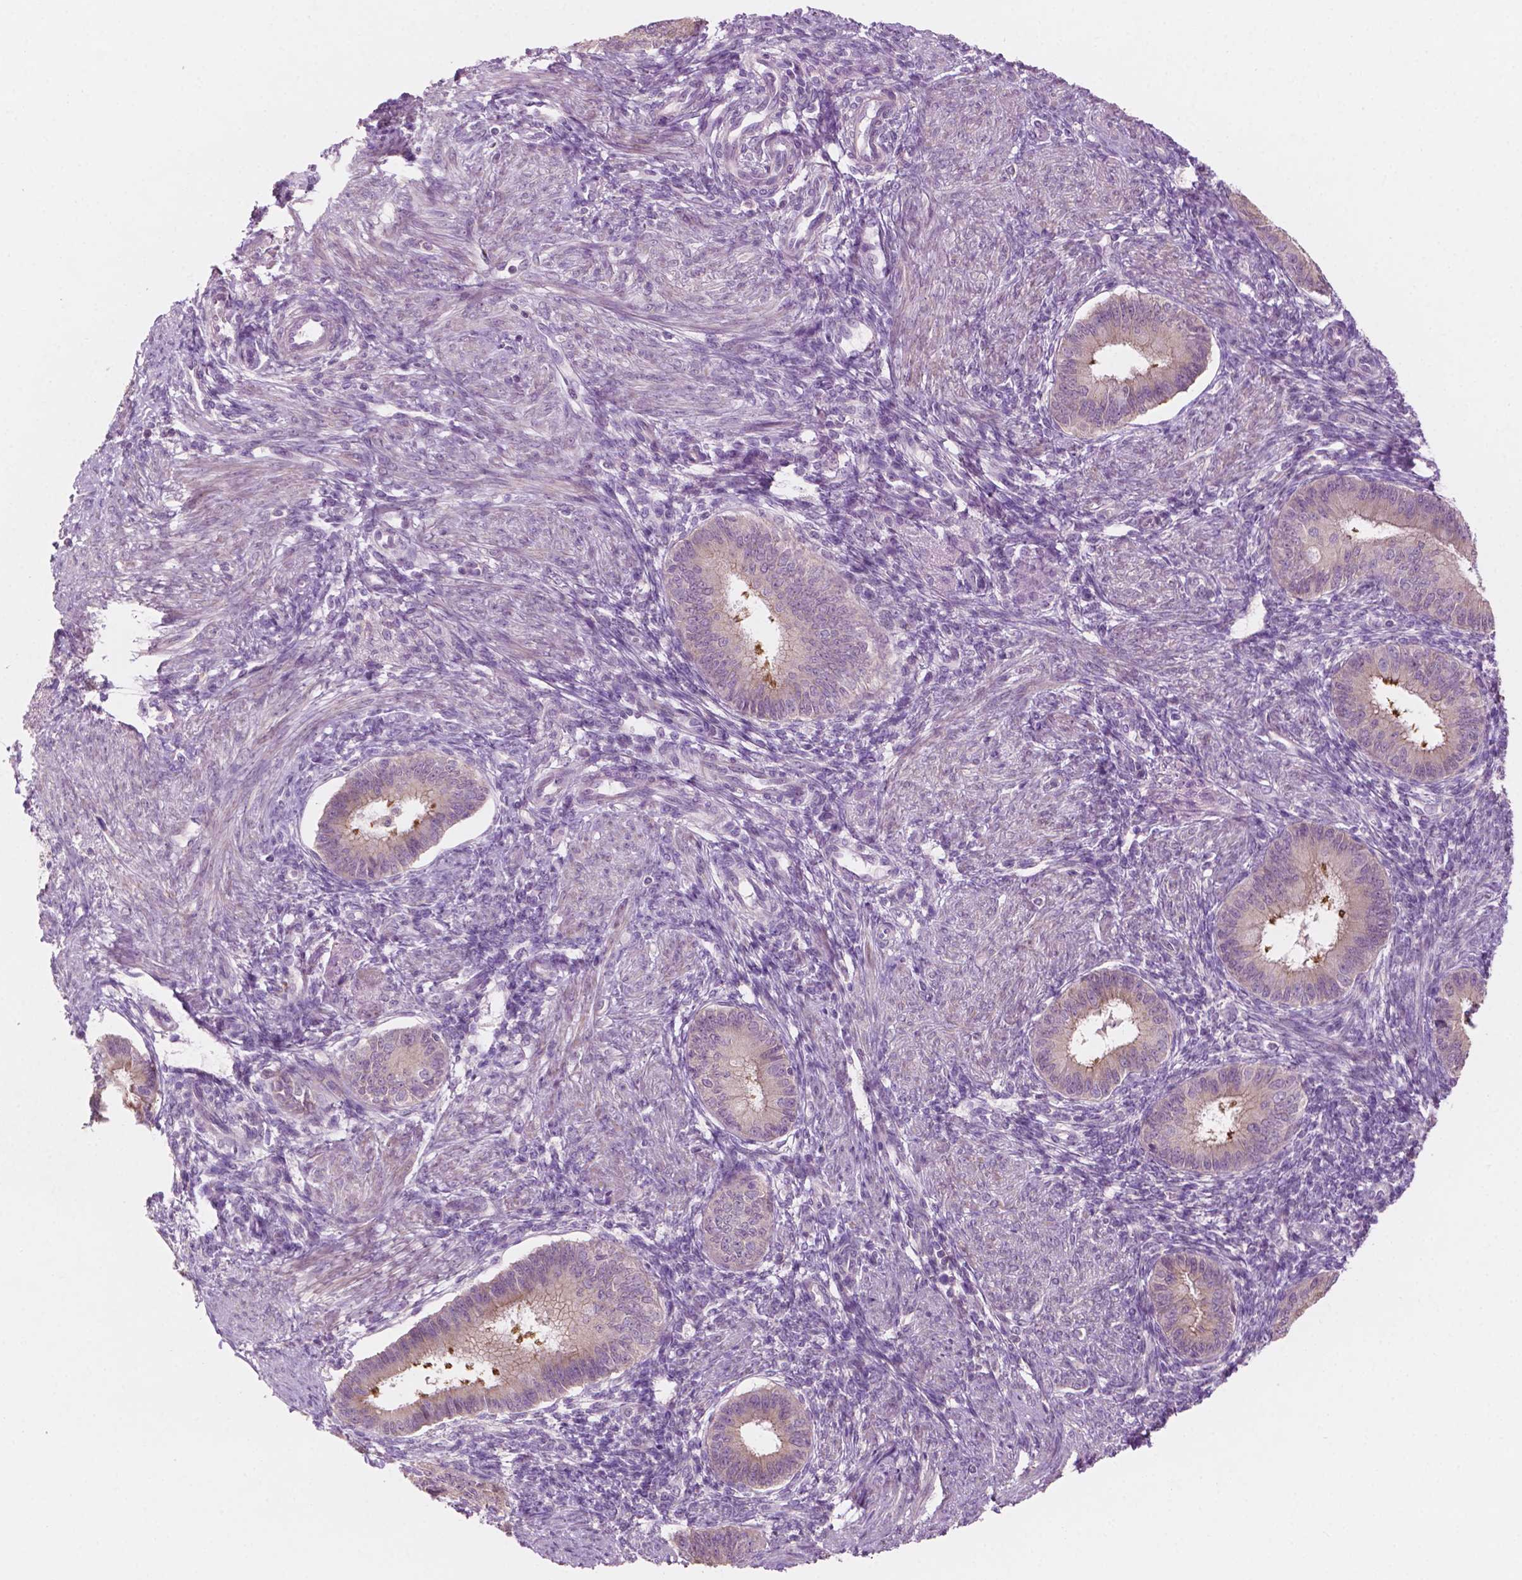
{"staining": {"intensity": "negative", "quantity": "none", "location": "none"}, "tissue": "endometrium", "cell_type": "Cells in endometrial stroma", "image_type": "normal", "snomed": [{"axis": "morphology", "description": "Normal tissue, NOS"}, {"axis": "topography", "description": "Endometrium"}], "caption": "Benign endometrium was stained to show a protein in brown. There is no significant staining in cells in endometrial stroma. (DAB IHC visualized using brightfield microscopy, high magnification).", "gene": "LRP1B", "patient": {"sex": "female", "age": 39}}